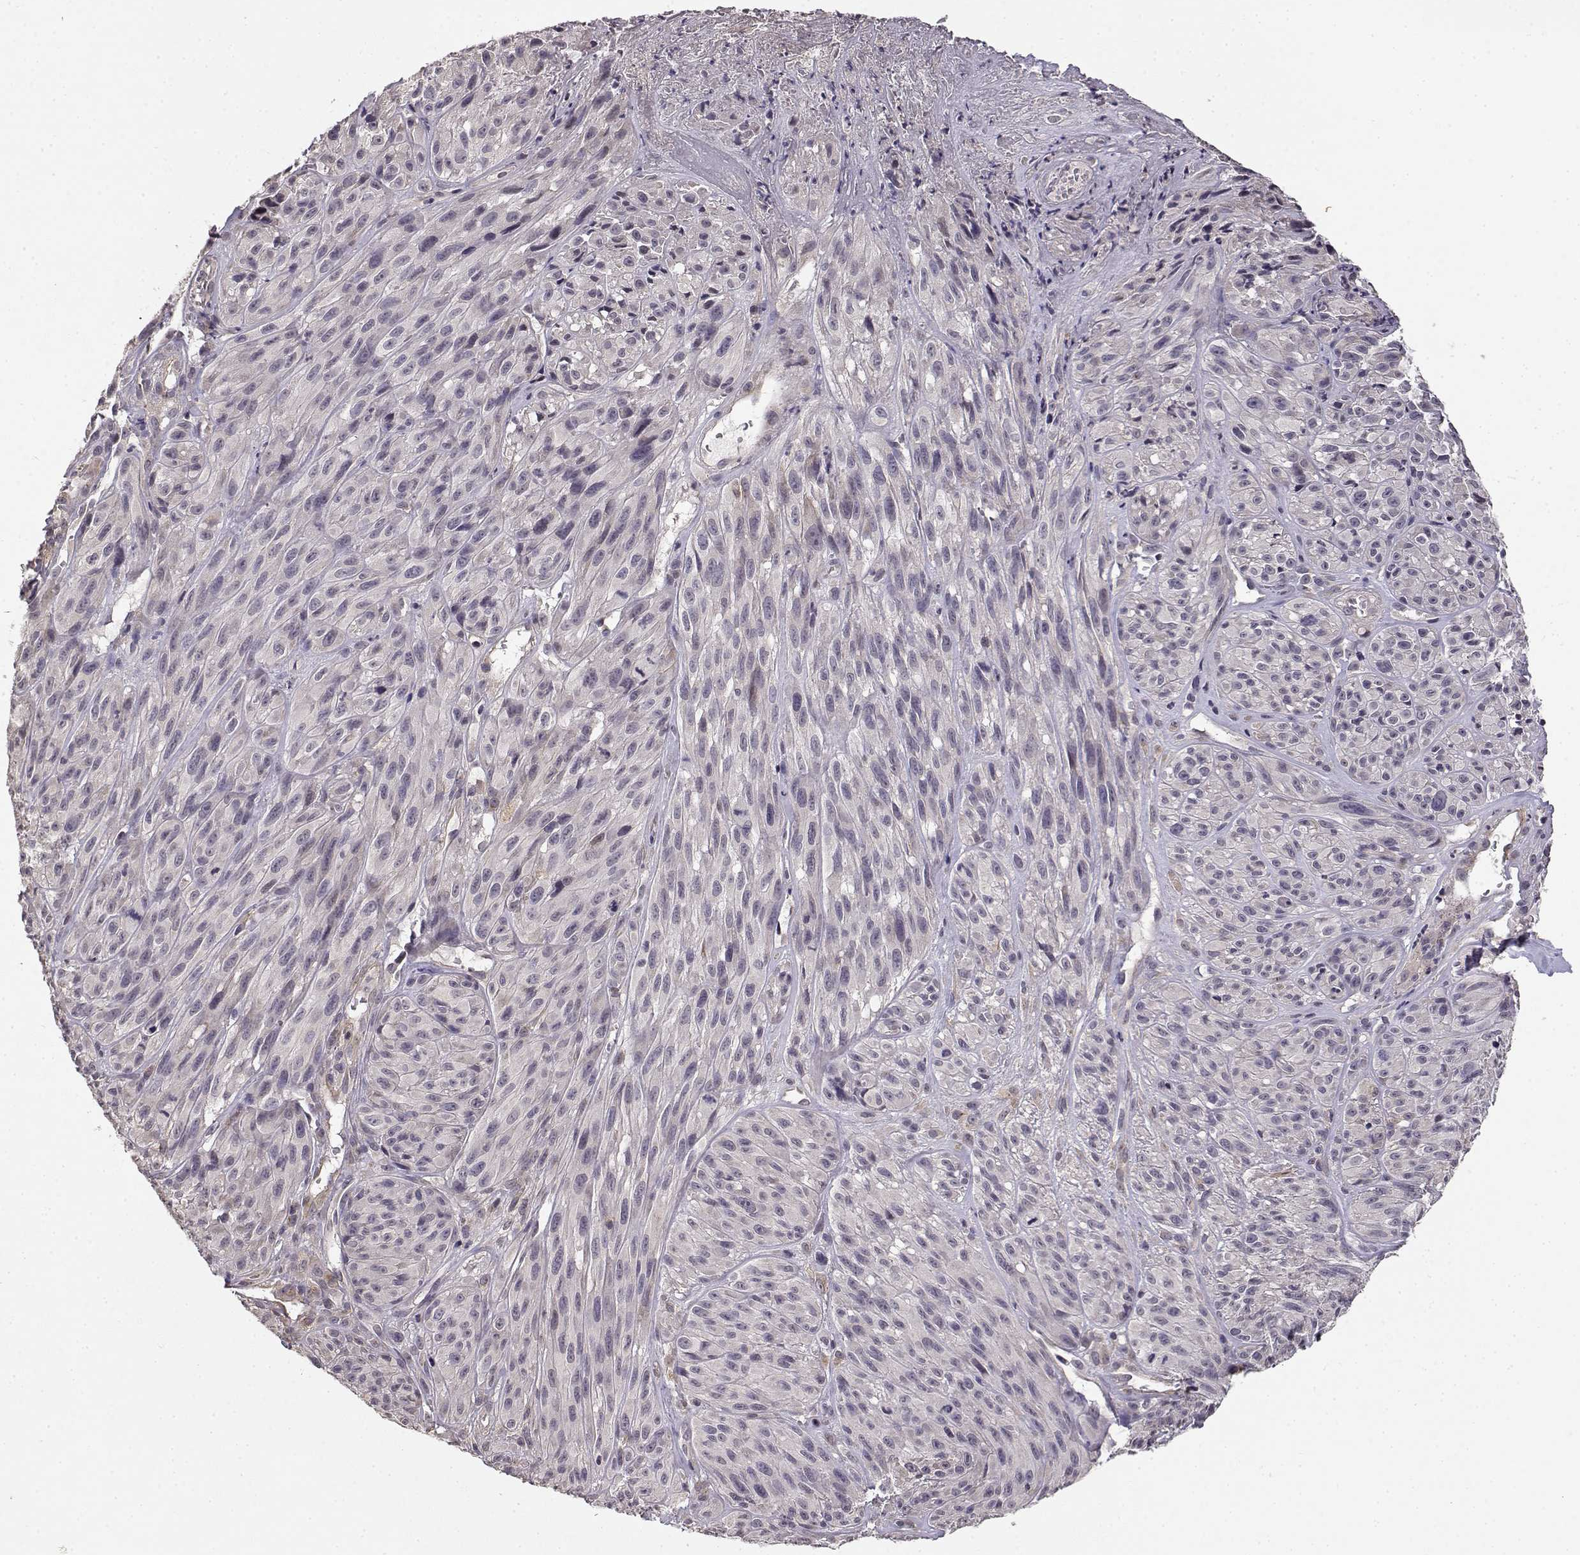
{"staining": {"intensity": "negative", "quantity": "none", "location": "none"}, "tissue": "melanoma", "cell_type": "Tumor cells", "image_type": "cancer", "snomed": [{"axis": "morphology", "description": "Malignant melanoma, NOS"}, {"axis": "topography", "description": "Skin"}], "caption": "This is a image of immunohistochemistry staining of melanoma, which shows no expression in tumor cells.", "gene": "IFITM1", "patient": {"sex": "male", "age": 51}}